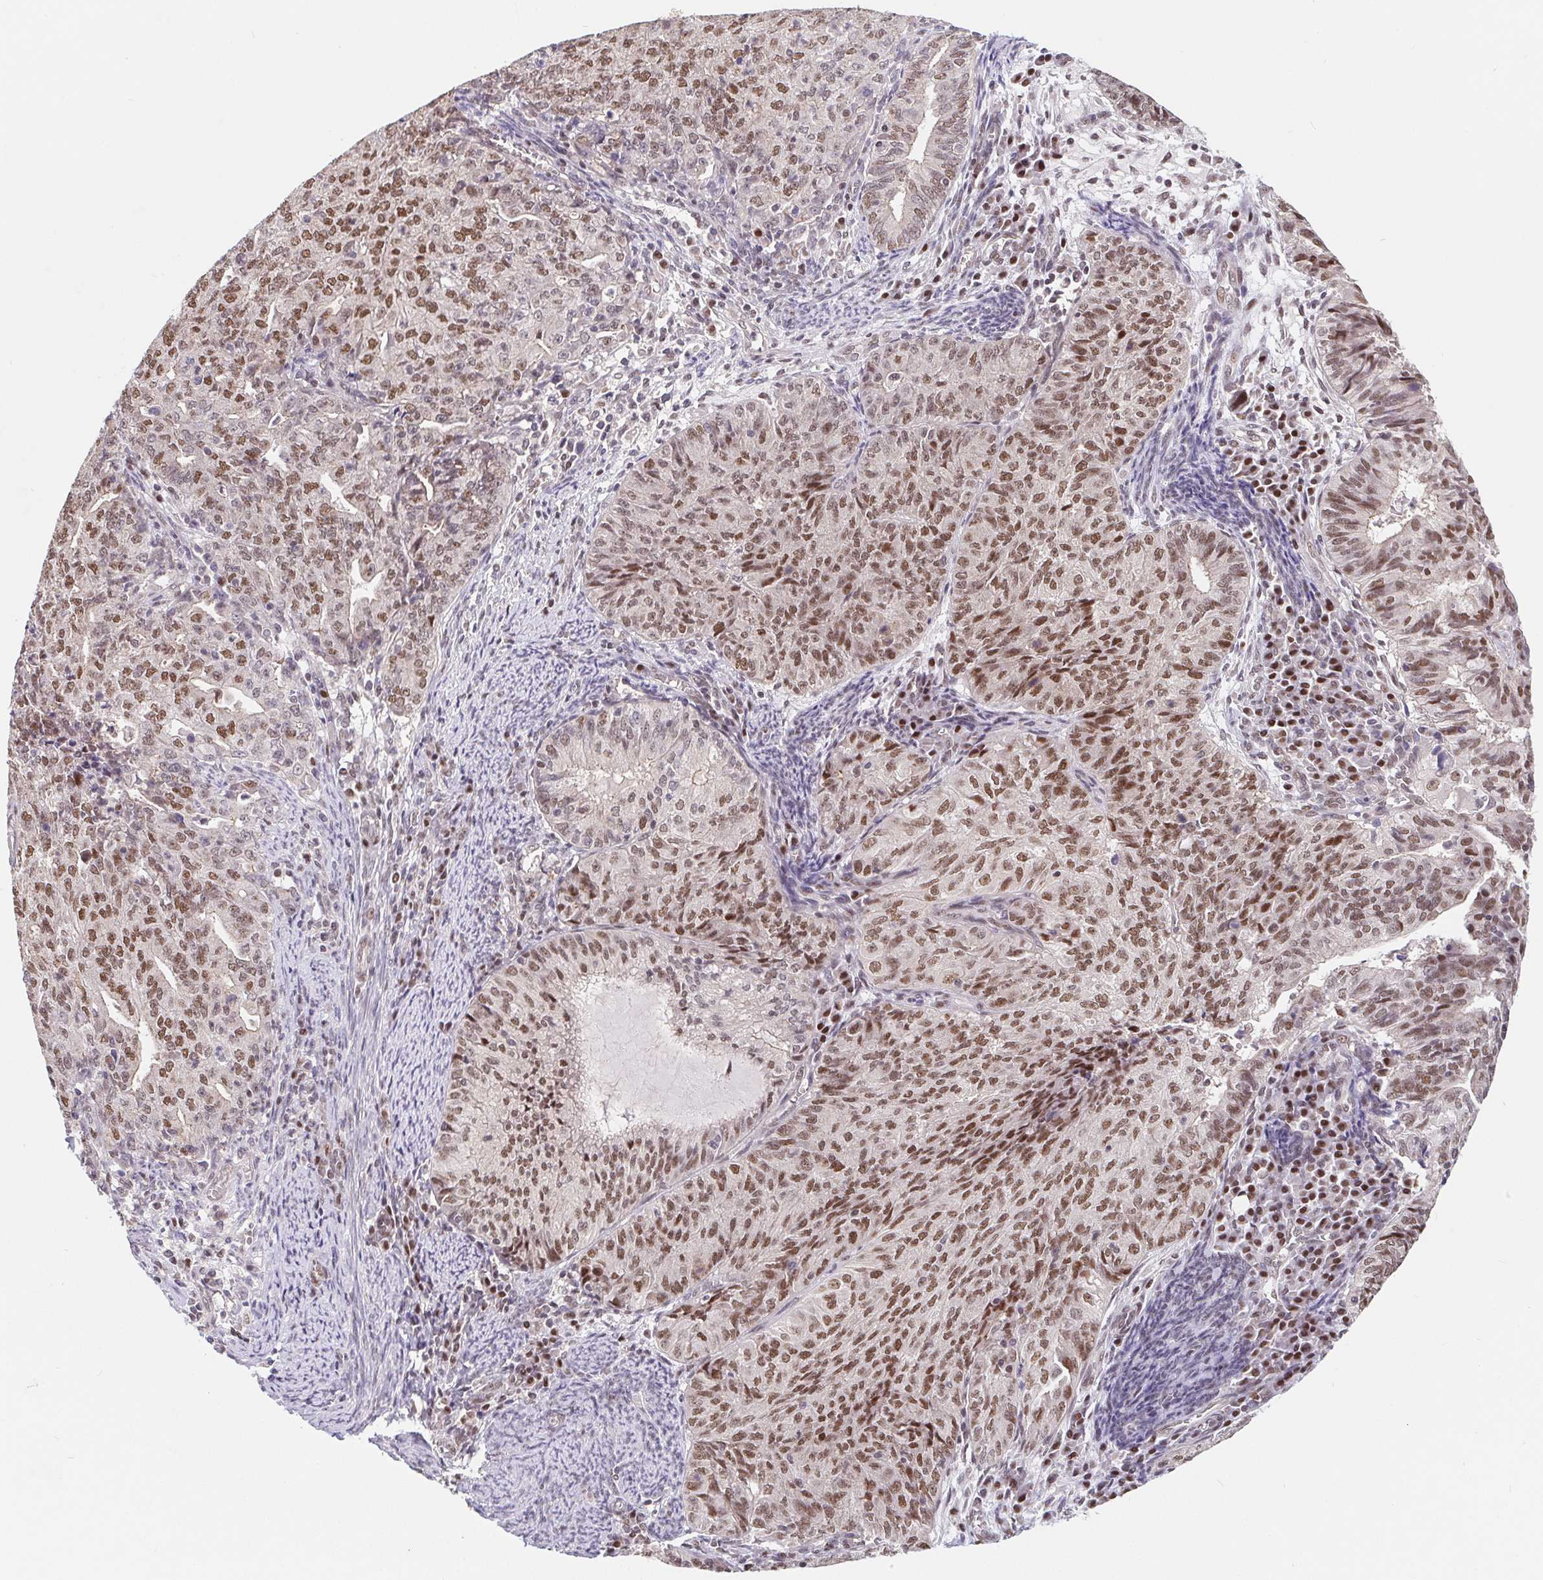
{"staining": {"intensity": "moderate", "quantity": ">75%", "location": "nuclear"}, "tissue": "endometrial cancer", "cell_type": "Tumor cells", "image_type": "cancer", "snomed": [{"axis": "morphology", "description": "Adenocarcinoma, NOS"}, {"axis": "topography", "description": "Endometrium"}], "caption": "Immunohistochemistry (IHC) (DAB (3,3'-diaminobenzidine)) staining of human endometrial adenocarcinoma exhibits moderate nuclear protein expression in about >75% of tumor cells.", "gene": "POU2F1", "patient": {"sex": "female", "age": 82}}